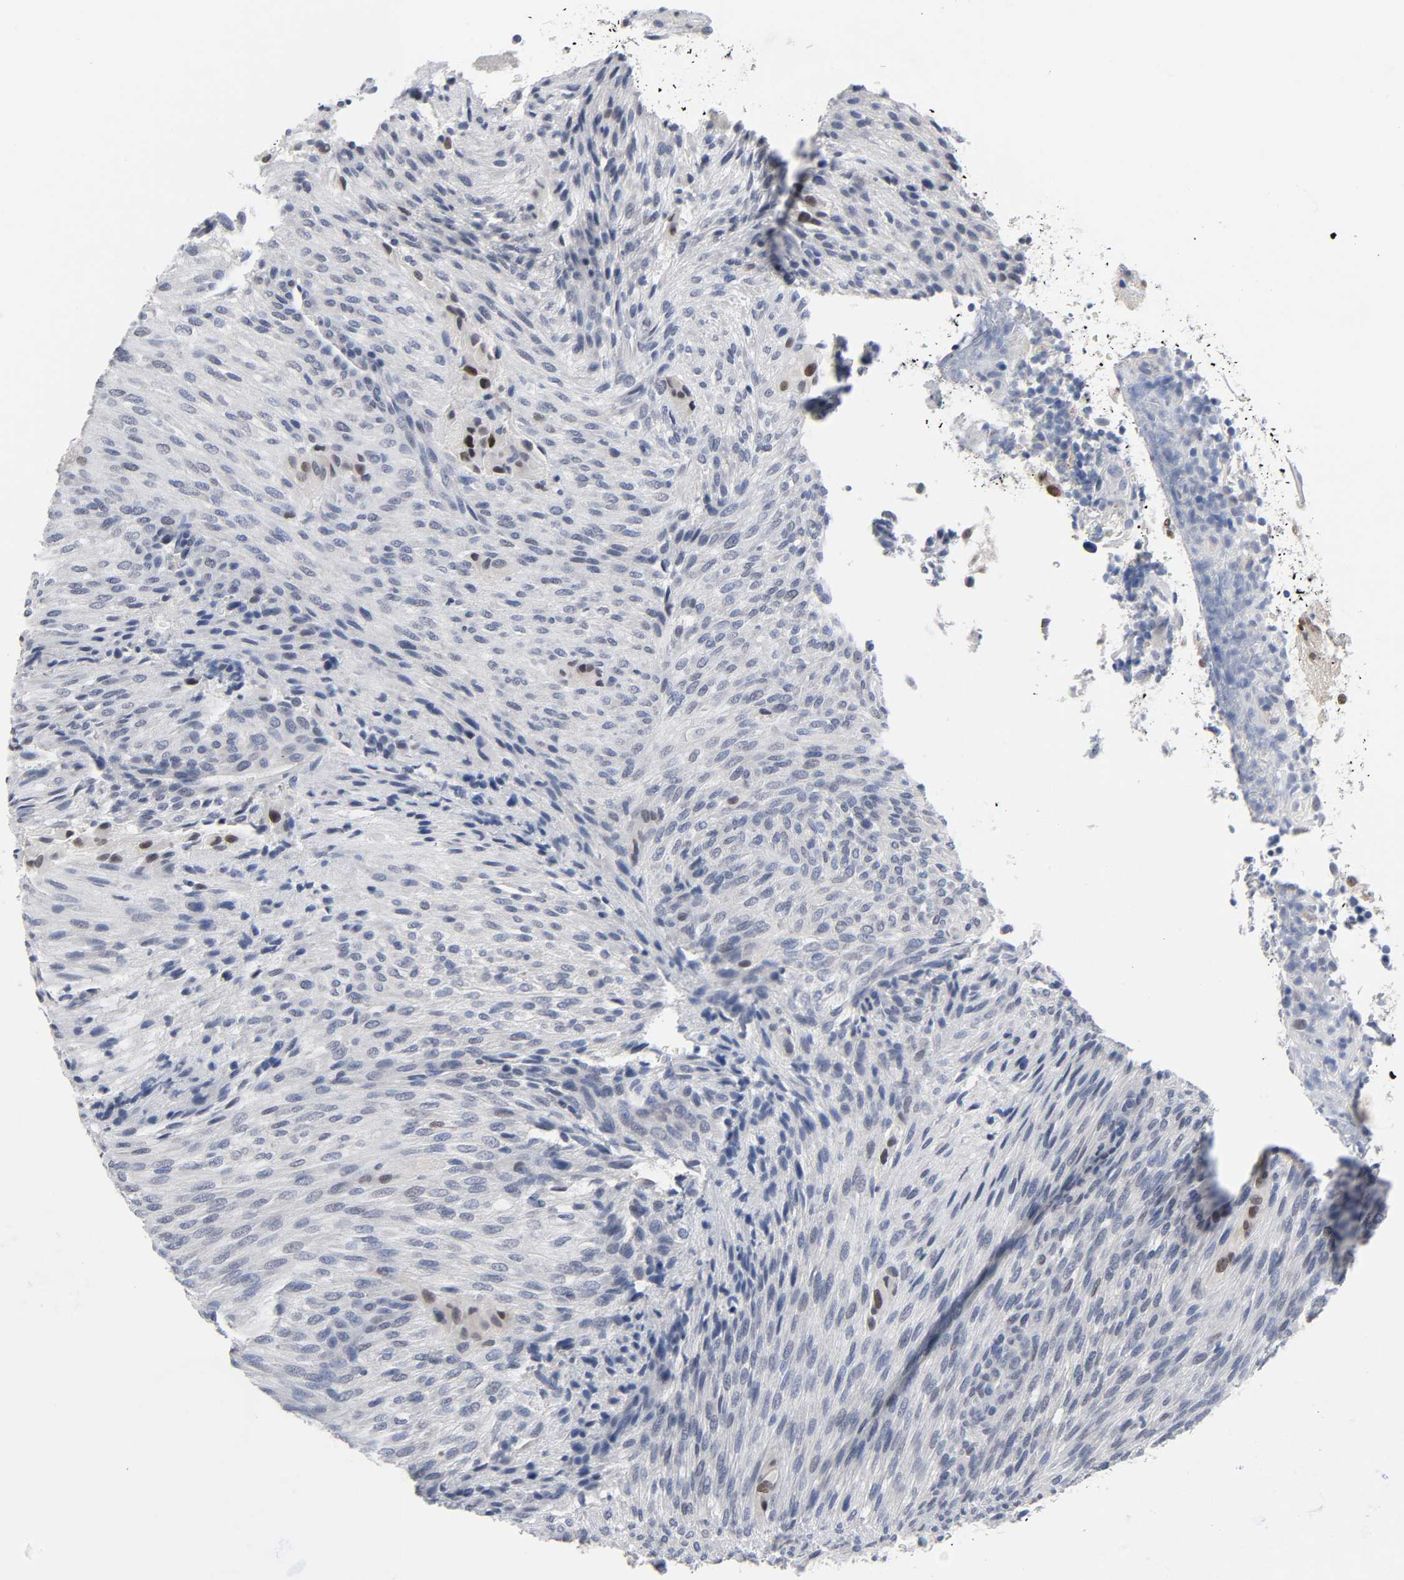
{"staining": {"intensity": "weak", "quantity": "<25%", "location": "nuclear"}, "tissue": "glioma", "cell_type": "Tumor cells", "image_type": "cancer", "snomed": [{"axis": "morphology", "description": "Glioma, malignant, High grade"}, {"axis": "topography", "description": "Cerebral cortex"}], "caption": "Histopathology image shows no protein positivity in tumor cells of malignant high-grade glioma tissue. The staining was performed using DAB to visualize the protein expression in brown, while the nuclei were stained in blue with hematoxylin (Magnification: 20x).", "gene": "SALL2", "patient": {"sex": "female", "age": 55}}